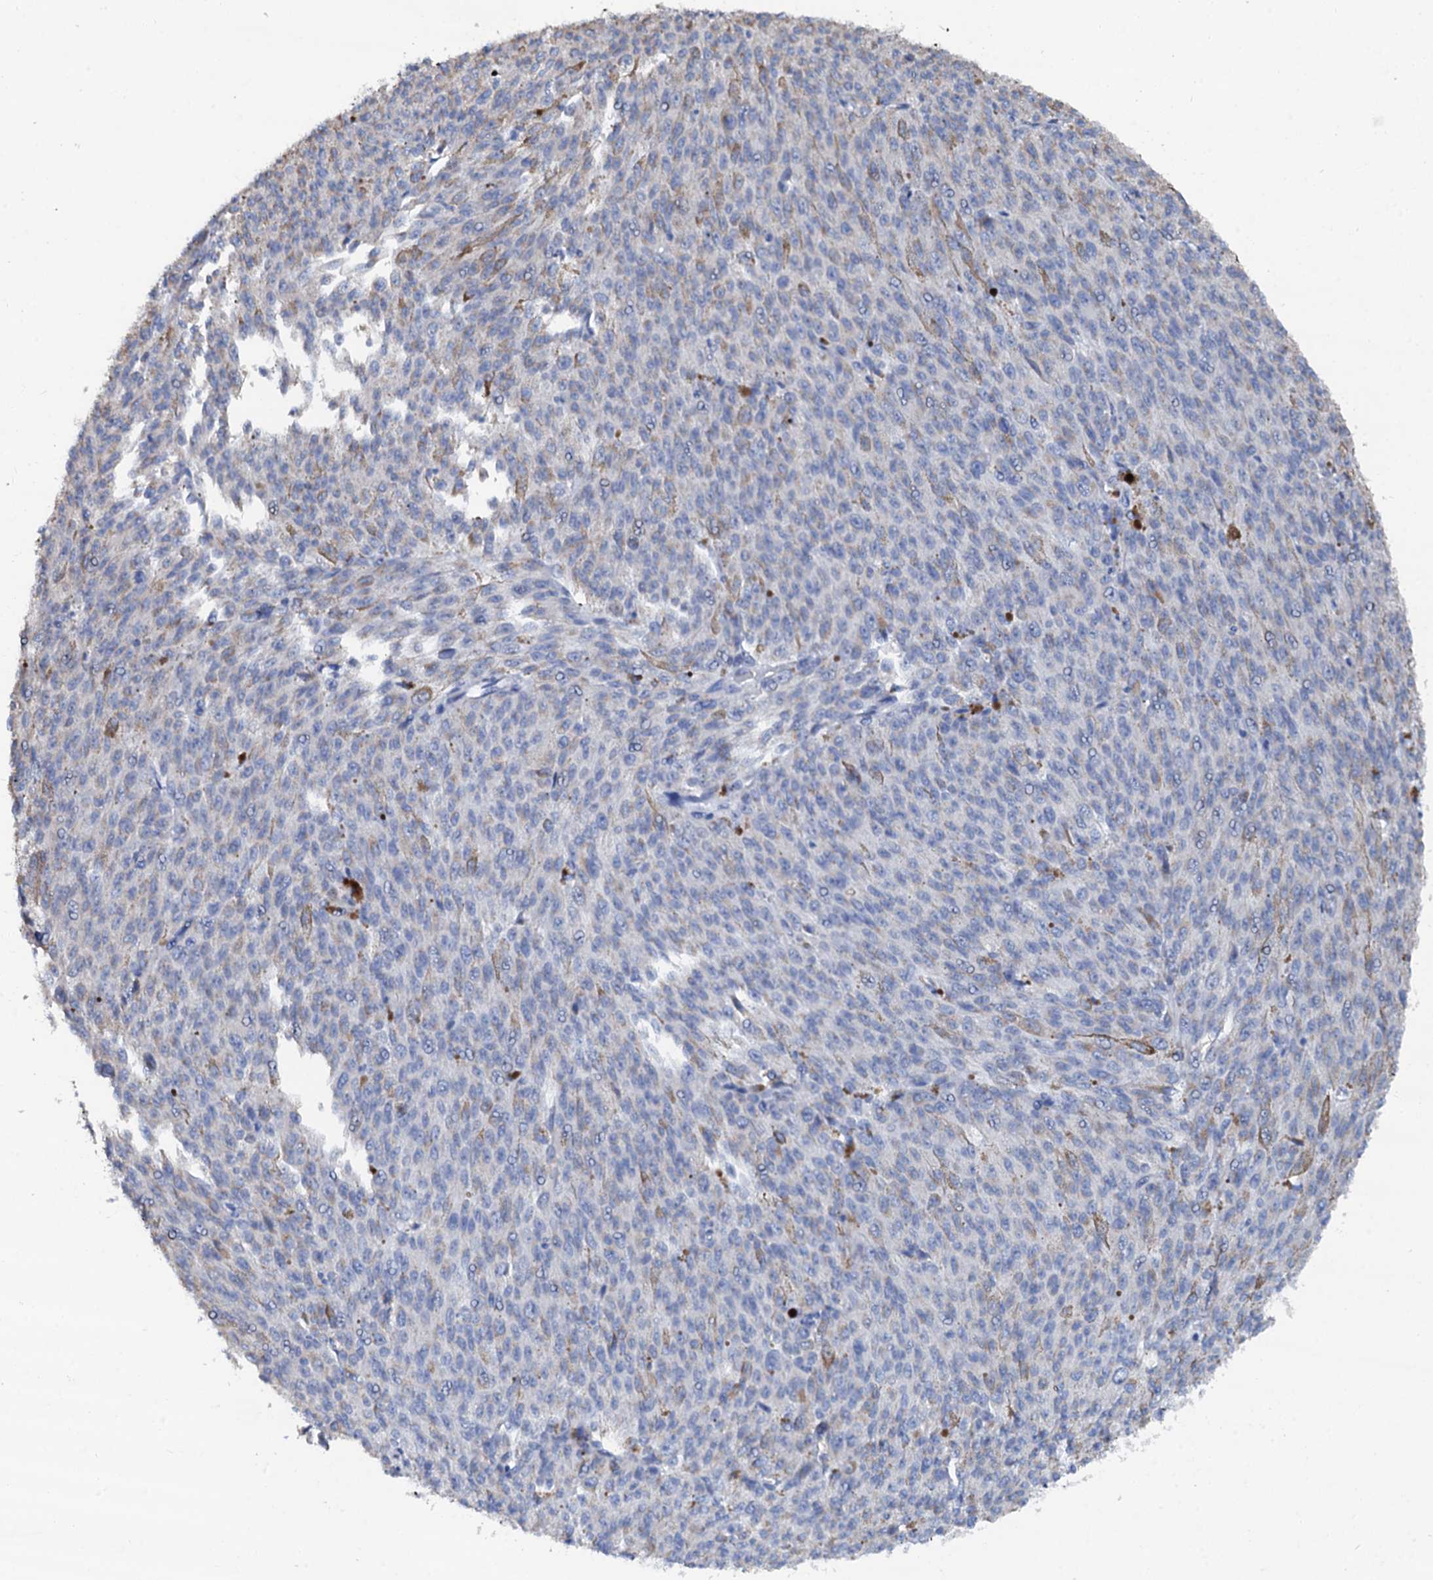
{"staining": {"intensity": "negative", "quantity": "none", "location": "none"}, "tissue": "melanoma", "cell_type": "Tumor cells", "image_type": "cancer", "snomed": [{"axis": "morphology", "description": "Malignant melanoma, NOS"}, {"axis": "topography", "description": "Skin"}], "caption": "Immunohistochemical staining of human melanoma reveals no significant positivity in tumor cells.", "gene": "AKAP3", "patient": {"sex": "female", "age": 52}}